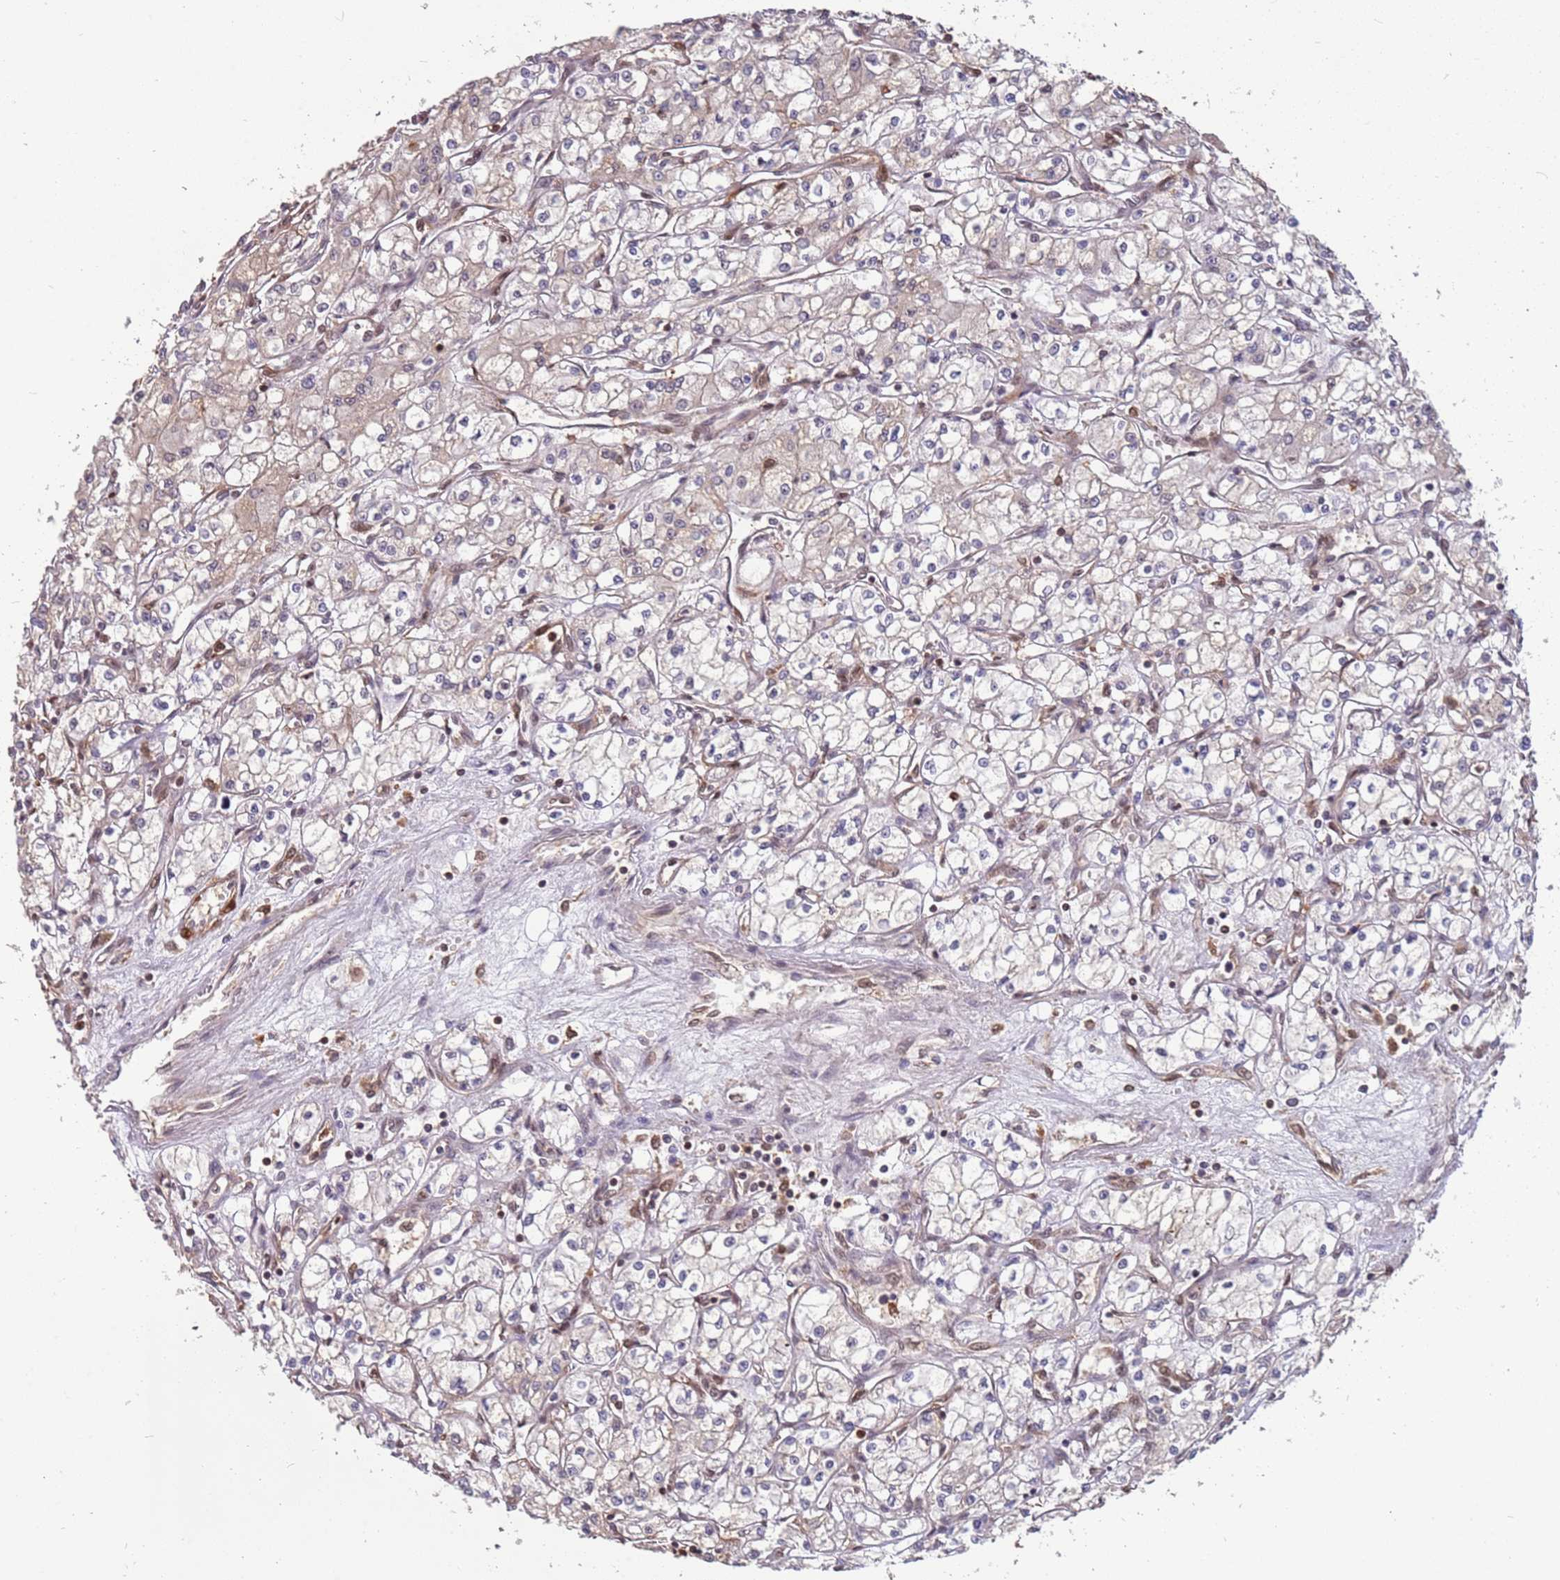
{"staining": {"intensity": "negative", "quantity": "none", "location": "none"}, "tissue": "renal cancer", "cell_type": "Tumor cells", "image_type": "cancer", "snomed": [{"axis": "morphology", "description": "Adenocarcinoma, NOS"}, {"axis": "topography", "description": "Kidney"}], "caption": "Immunohistochemistry of human renal adenocarcinoma demonstrates no expression in tumor cells. The staining was performed using DAB to visualize the protein expression in brown, while the nuclei were stained in blue with hematoxylin (Magnification: 20x).", "gene": "GBP2", "patient": {"sex": "male", "age": 59}}